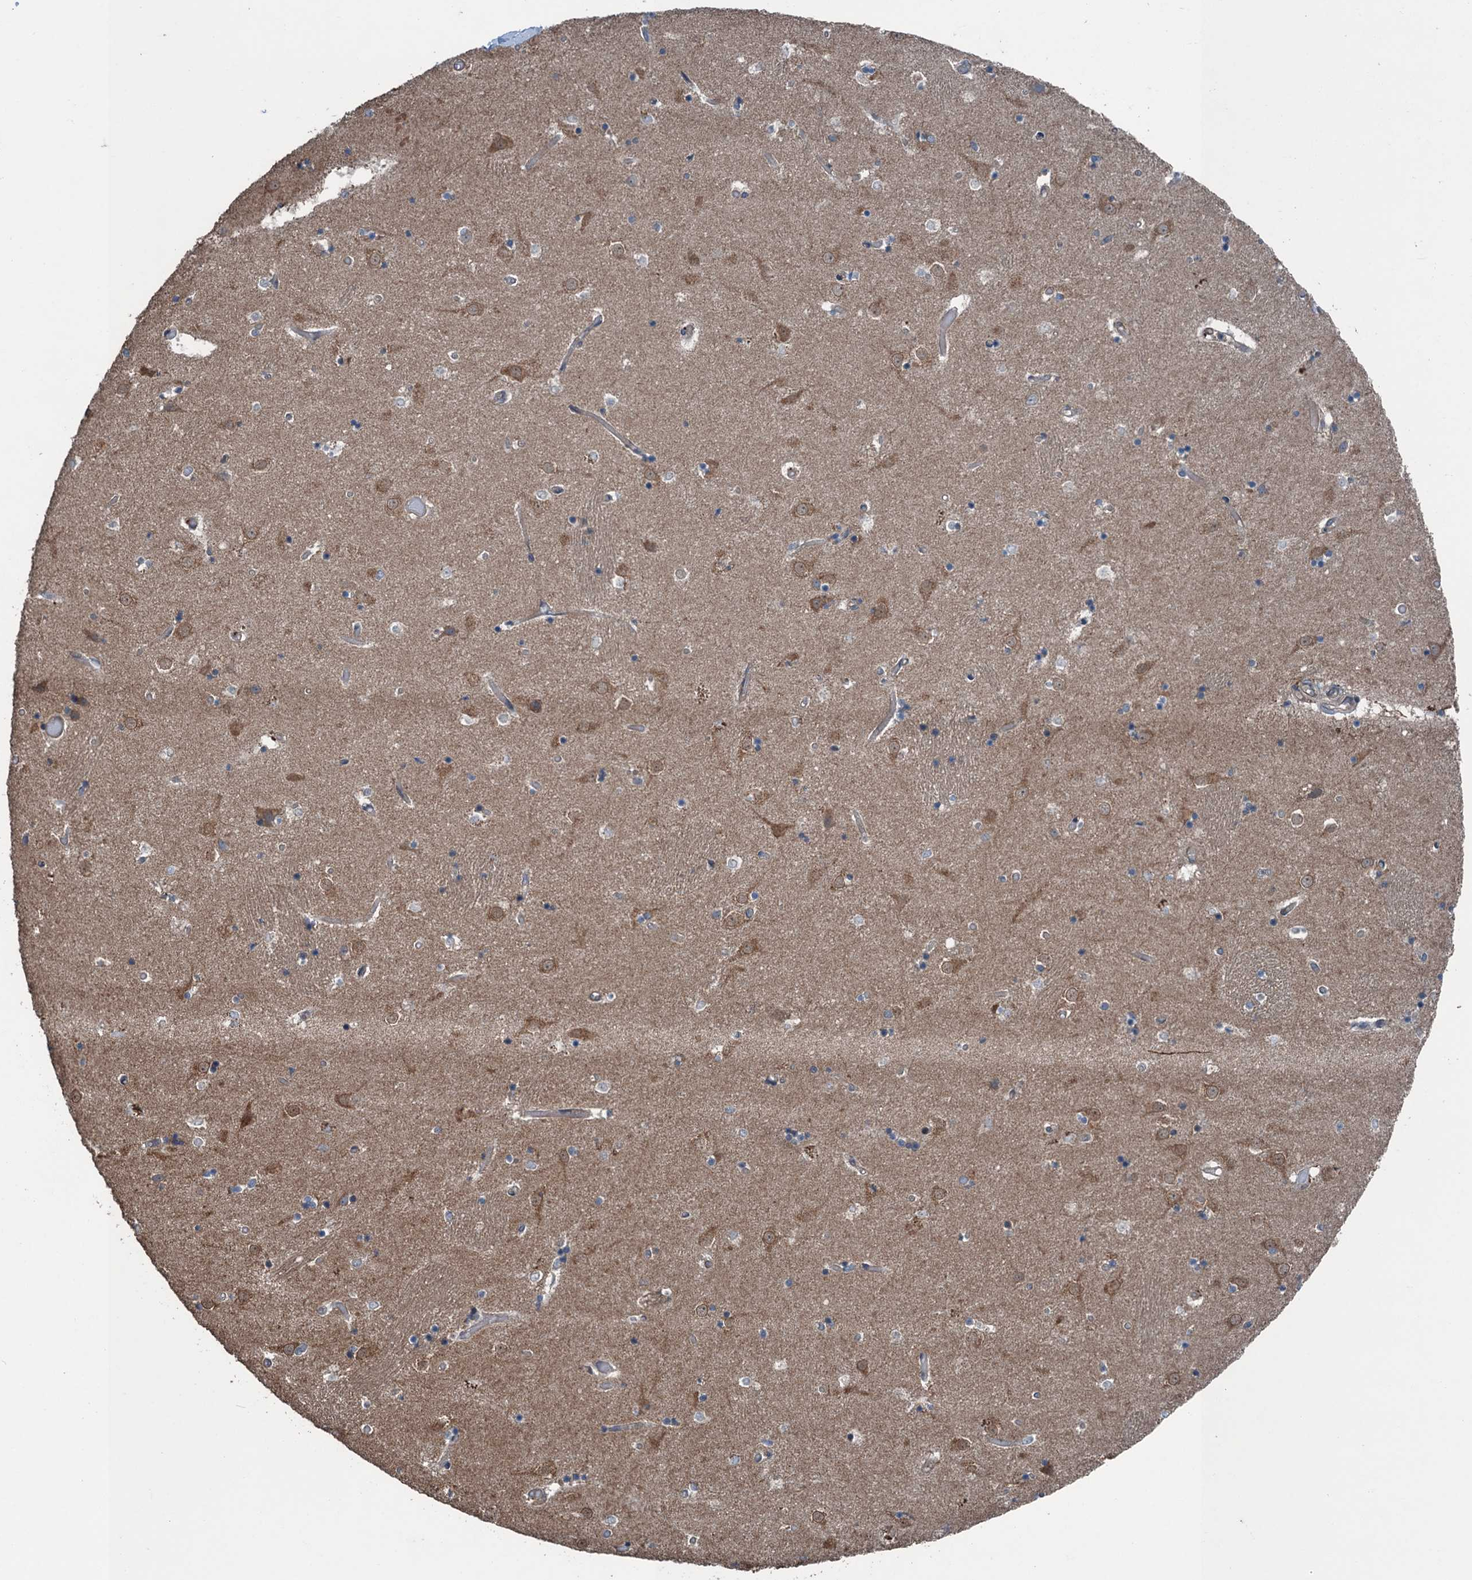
{"staining": {"intensity": "negative", "quantity": "none", "location": "none"}, "tissue": "caudate", "cell_type": "Glial cells", "image_type": "normal", "snomed": [{"axis": "morphology", "description": "Normal tissue, NOS"}, {"axis": "topography", "description": "Lateral ventricle wall"}], "caption": "The IHC micrograph has no significant staining in glial cells of caudate. The staining was performed using DAB (3,3'-diaminobenzidine) to visualize the protein expression in brown, while the nuclei were stained in blue with hematoxylin (Magnification: 20x).", "gene": "TRAPPC8", "patient": {"sex": "female", "age": 52}}